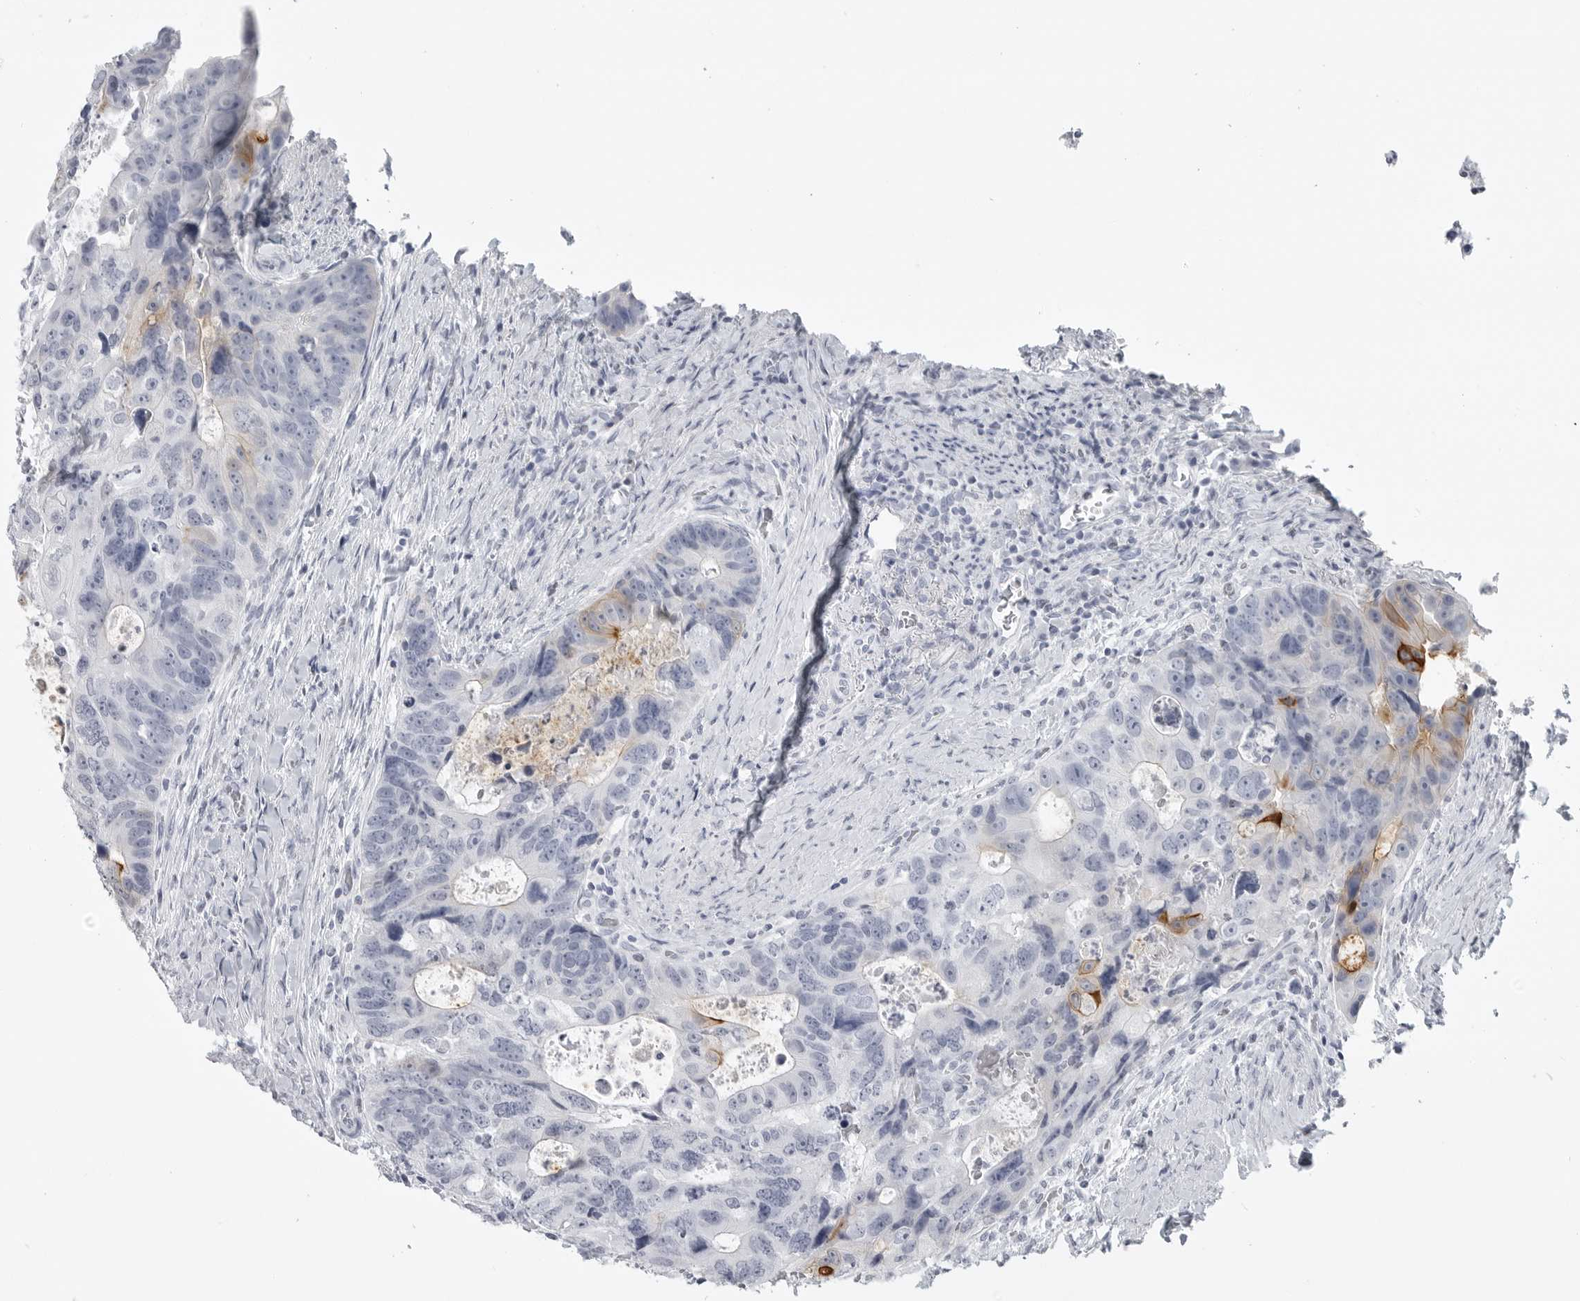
{"staining": {"intensity": "strong", "quantity": "<25%", "location": "cytoplasmic/membranous"}, "tissue": "colorectal cancer", "cell_type": "Tumor cells", "image_type": "cancer", "snomed": [{"axis": "morphology", "description": "Adenocarcinoma, NOS"}, {"axis": "topography", "description": "Rectum"}], "caption": "Colorectal adenocarcinoma stained for a protein exhibits strong cytoplasmic/membranous positivity in tumor cells. The protein of interest is shown in brown color, while the nuclei are stained blue.", "gene": "LY6D", "patient": {"sex": "male", "age": 59}}